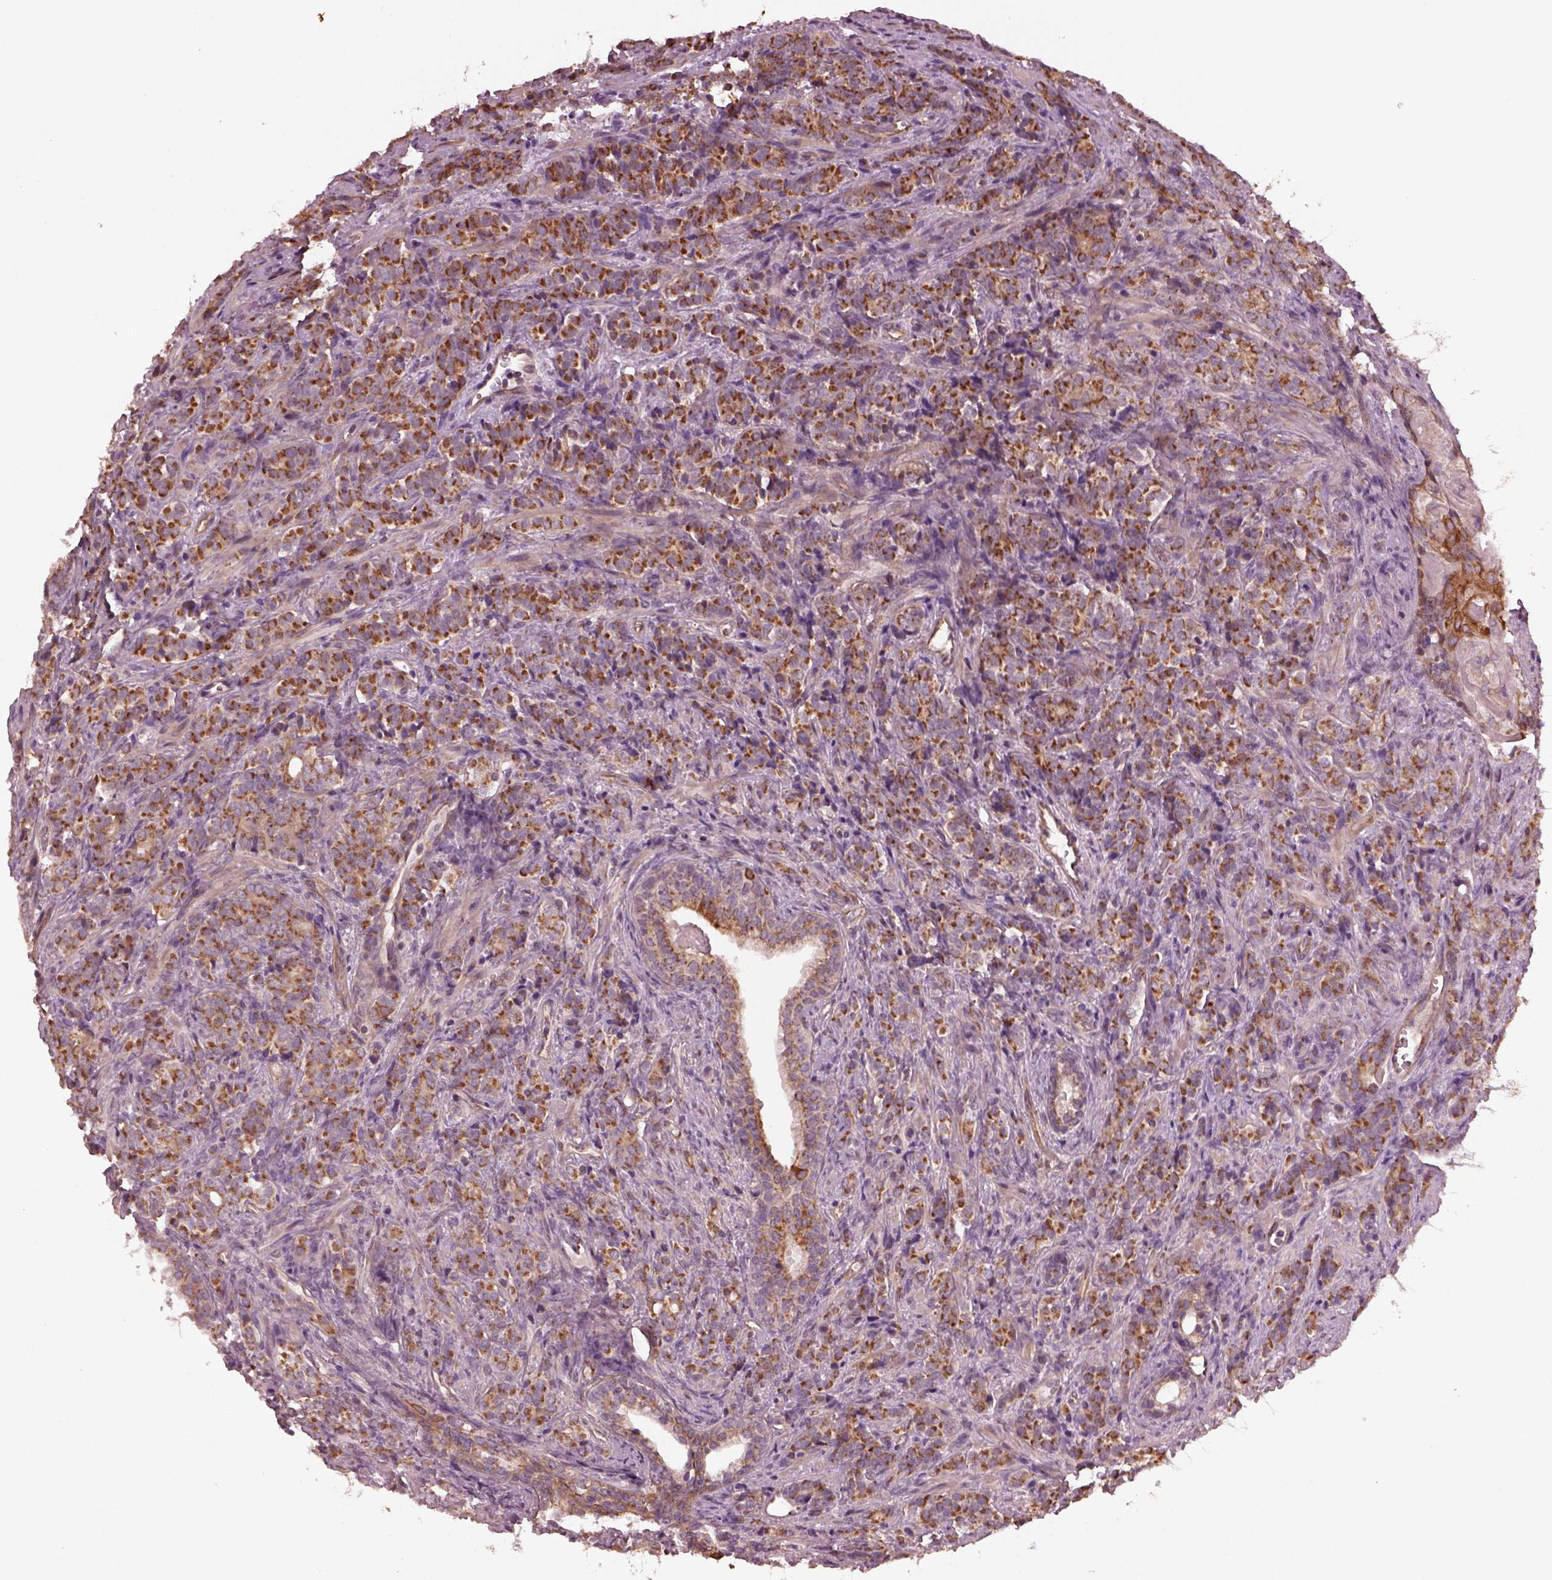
{"staining": {"intensity": "moderate", "quantity": ">75%", "location": "cytoplasmic/membranous"}, "tissue": "prostate cancer", "cell_type": "Tumor cells", "image_type": "cancer", "snomed": [{"axis": "morphology", "description": "Adenocarcinoma, High grade"}, {"axis": "topography", "description": "Prostate"}], "caption": "Immunohistochemical staining of human prostate cancer (high-grade adenocarcinoma) displays medium levels of moderate cytoplasmic/membranous protein staining in approximately >75% of tumor cells. (brown staining indicates protein expression, while blue staining denotes nuclei).", "gene": "RUFY3", "patient": {"sex": "male", "age": 84}}